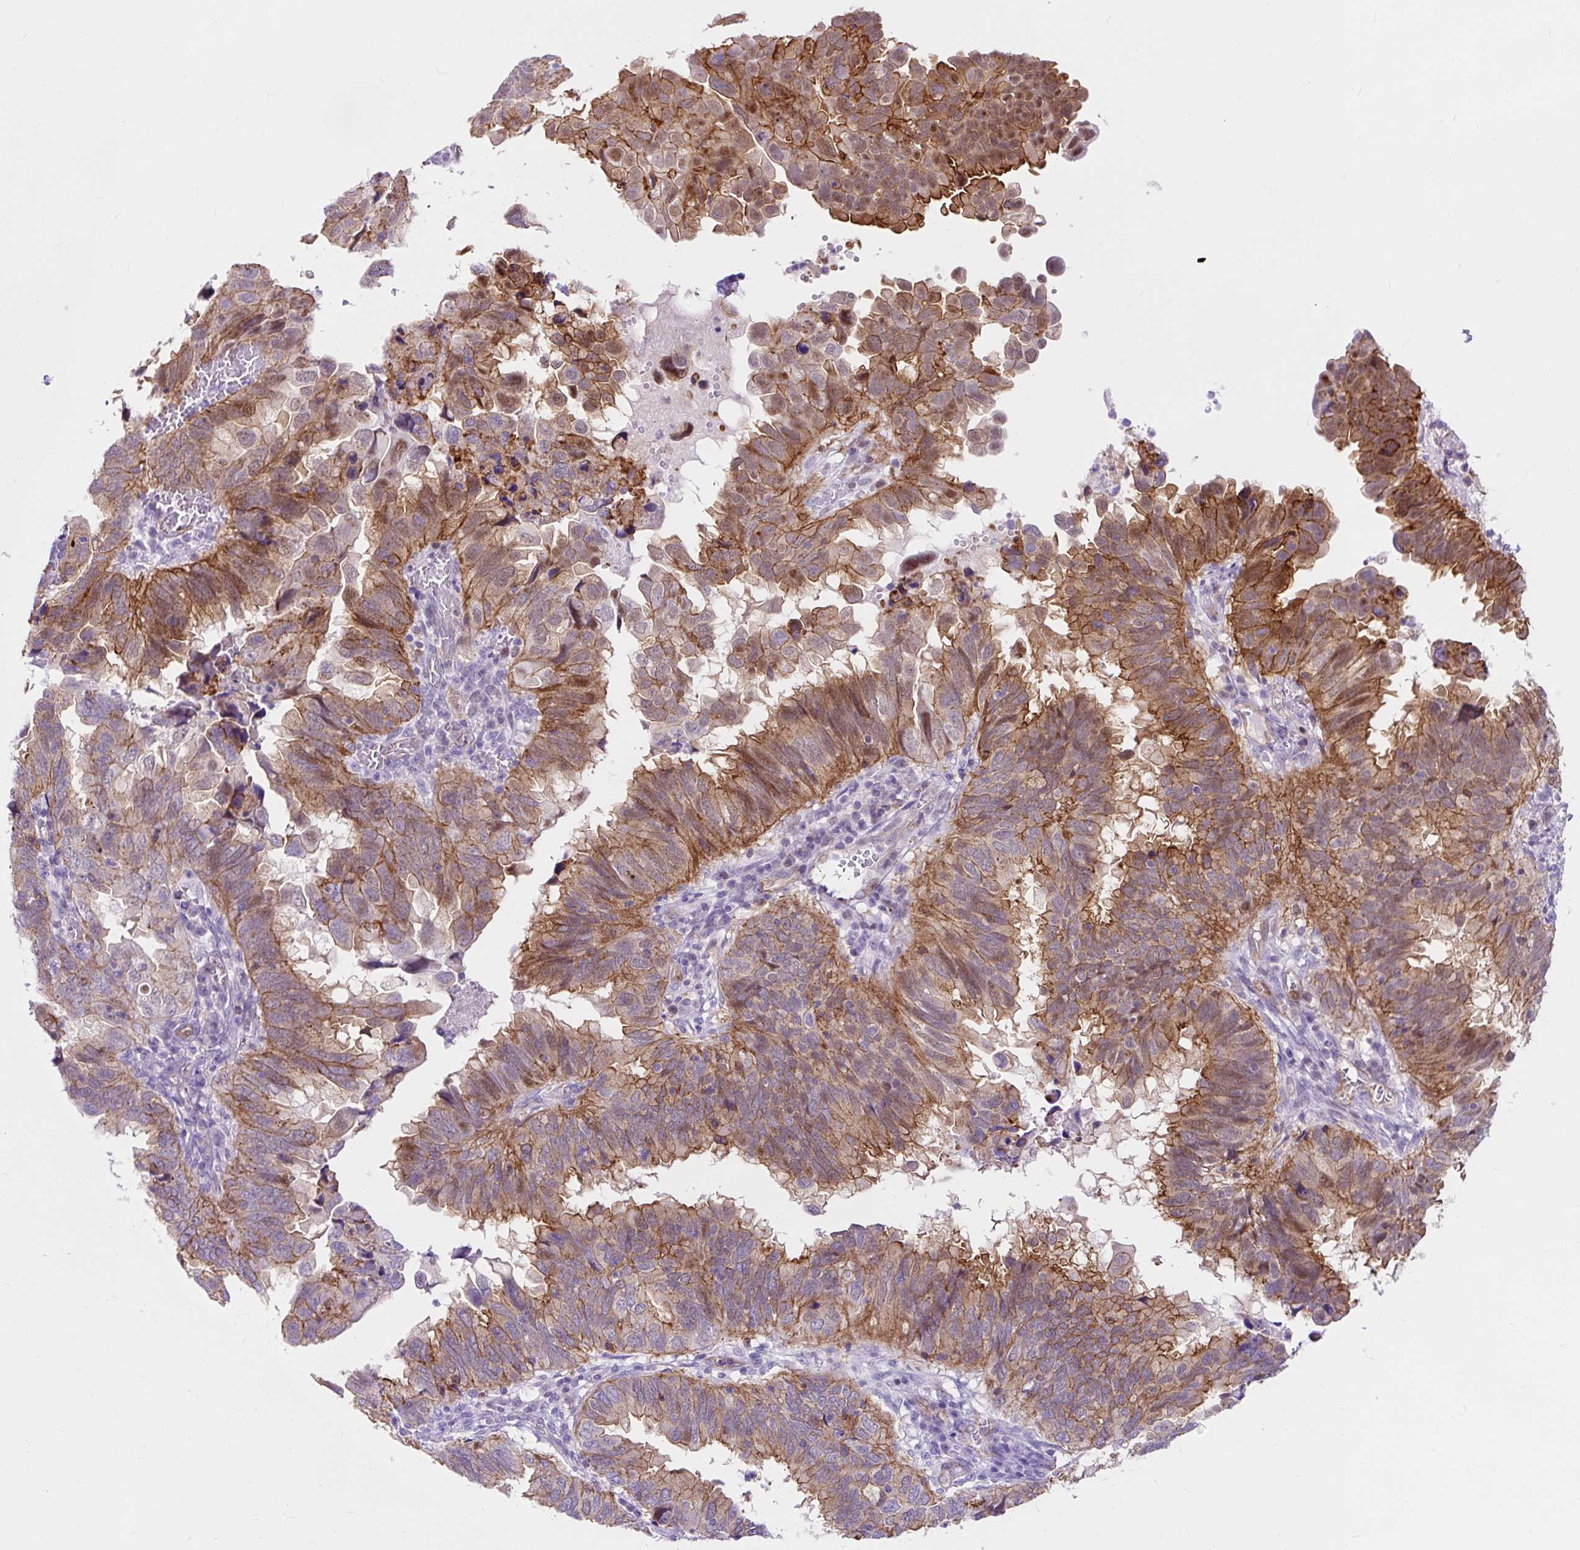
{"staining": {"intensity": "moderate", "quantity": ">75%", "location": "cytoplasmic/membranous,nuclear"}, "tissue": "endometrial cancer", "cell_type": "Tumor cells", "image_type": "cancer", "snomed": [{"axis": "morphology", "description": "Adenocarcinoma, NOS"}, {"axis": "topography", "description": "Uterus"}], "caption": "Adenocarcinoma (endometrial) stained with a brown dye displays moderate cytoplasmic/membranous and nuclear positive staining in approximately >75% of tumor cells.", "gene": "HIP1R", "patient": {"sex": "female", "age": 77}}